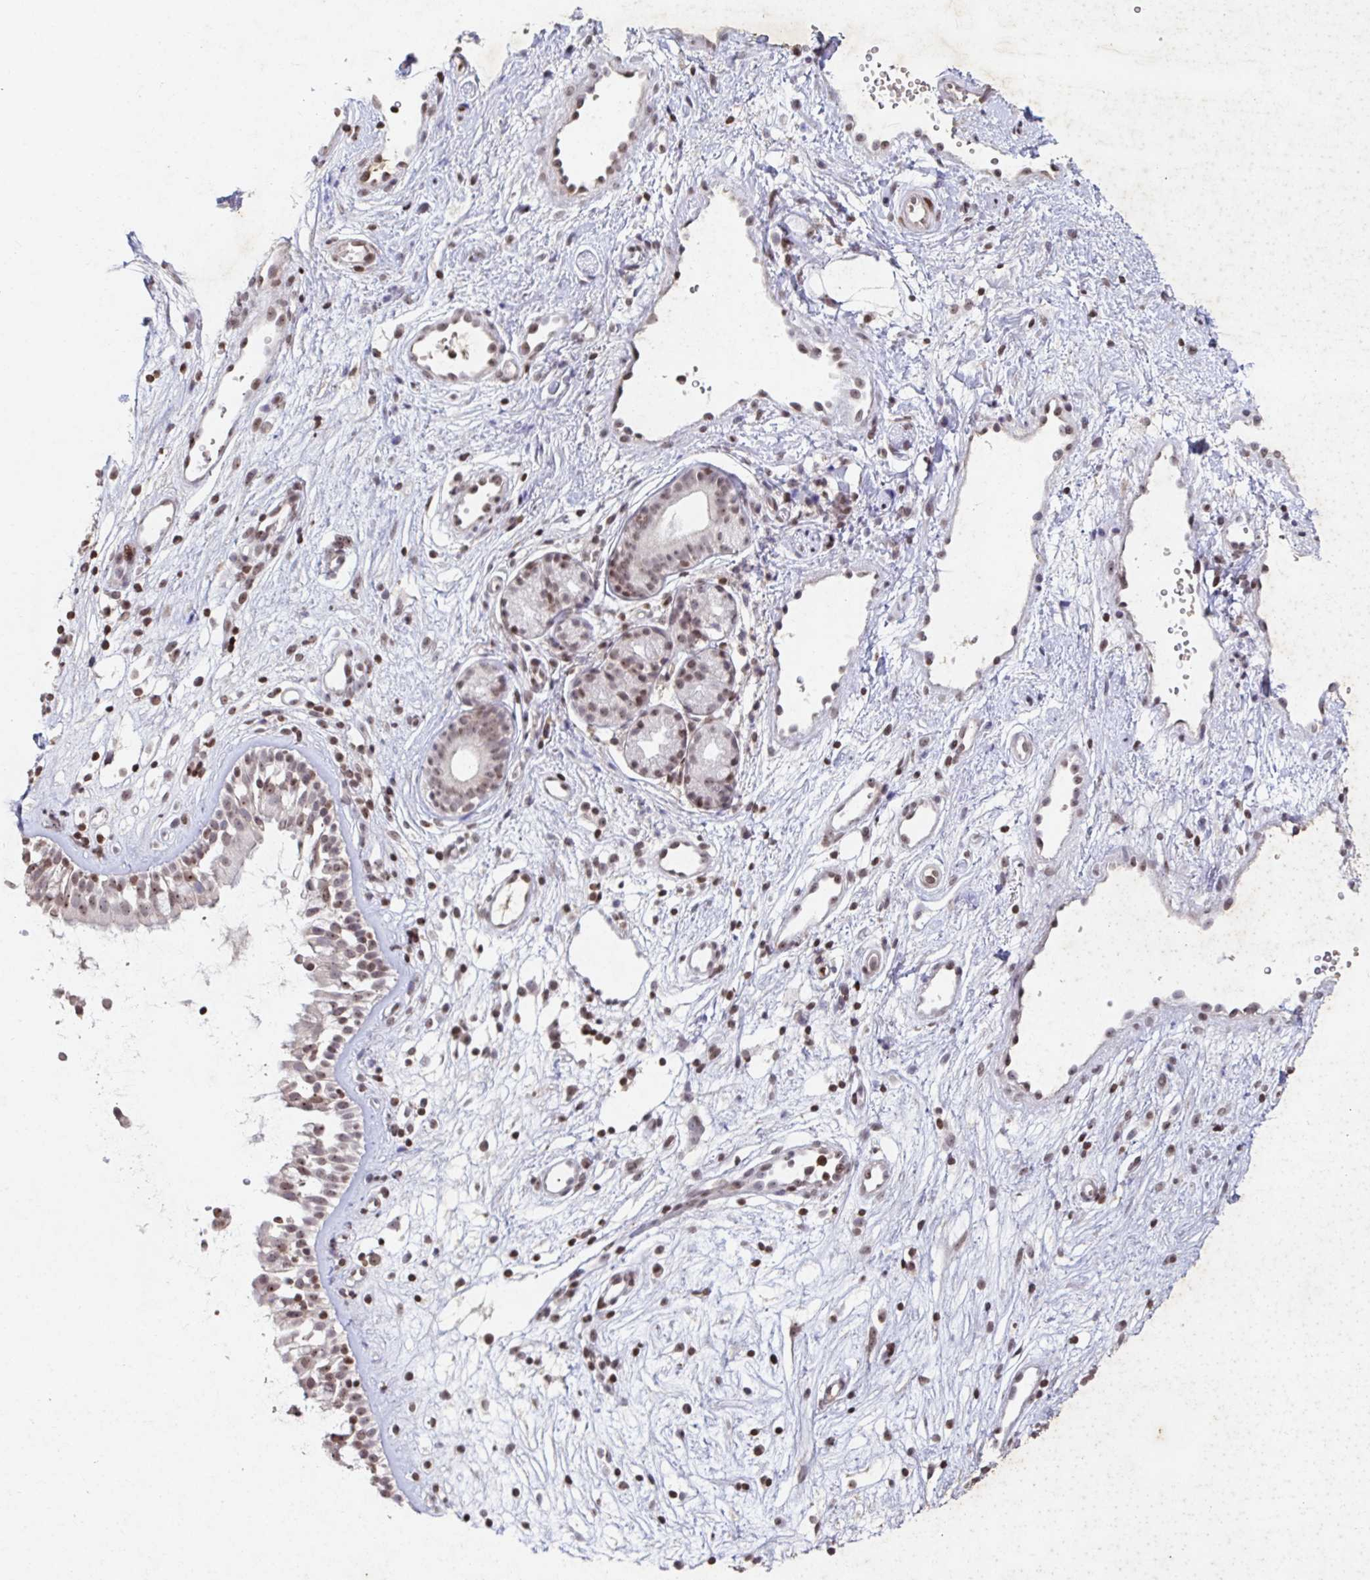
{"staining": {"intensity": "moderate", "quantity": ">75%", "location": "nuclear"}, "tissue": "nasopharynx", "cell_type": "Respiratory epithelial cells", "image_type": "normal", "snomed": [{"axis": "morphology", "description": "Normal tissue, NOS"}, {"axis": "topography", "description": "Nasopharynx"}], "caption": "Immunohistochemical staining of benign human nasopharynx reveals moderate nuclear protein expression in about >75% of respiratory epithelial cells.", "gene": "C19orf53", "patient": {"sex": "male", "age": 32}}